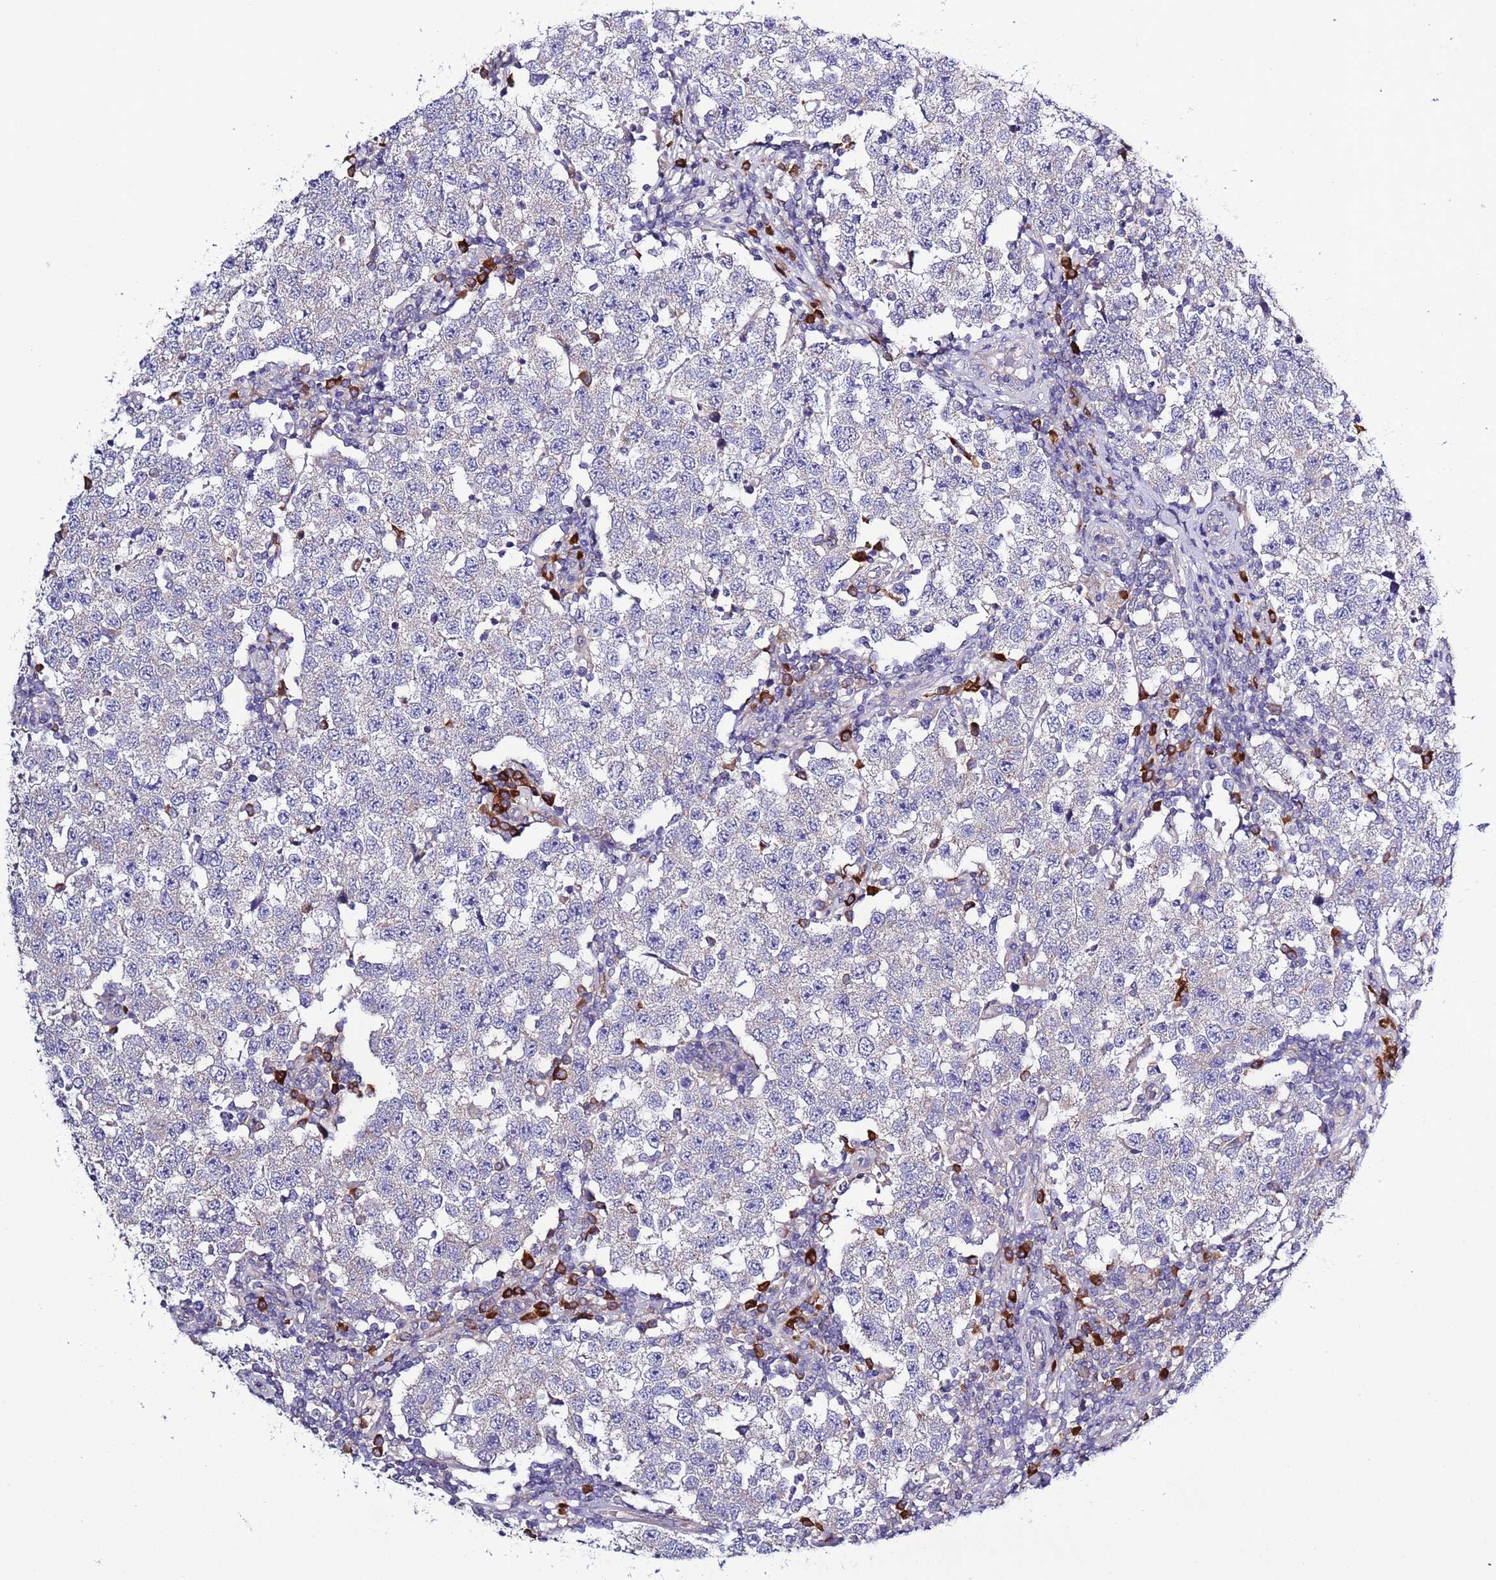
{"staining": {"intensity": "negative", "quantity": "none", "location": "none"}, "tissue": "testis cancer", "cell_type": "Tumor cells", "image_type": "cancer", "snomed": [{"axis": "morphology", "description": "Seminoma, NOS"}, {"axis": "topography", "description": "Testis"}], "caption": "A high-resolution image shows immunohistochemistry (IHC) staining of testis cancer, which exhibits no significant positivity in tumor cells.", "gene": "SPCS1", "patient": {"sex": "male", "age": 34}}